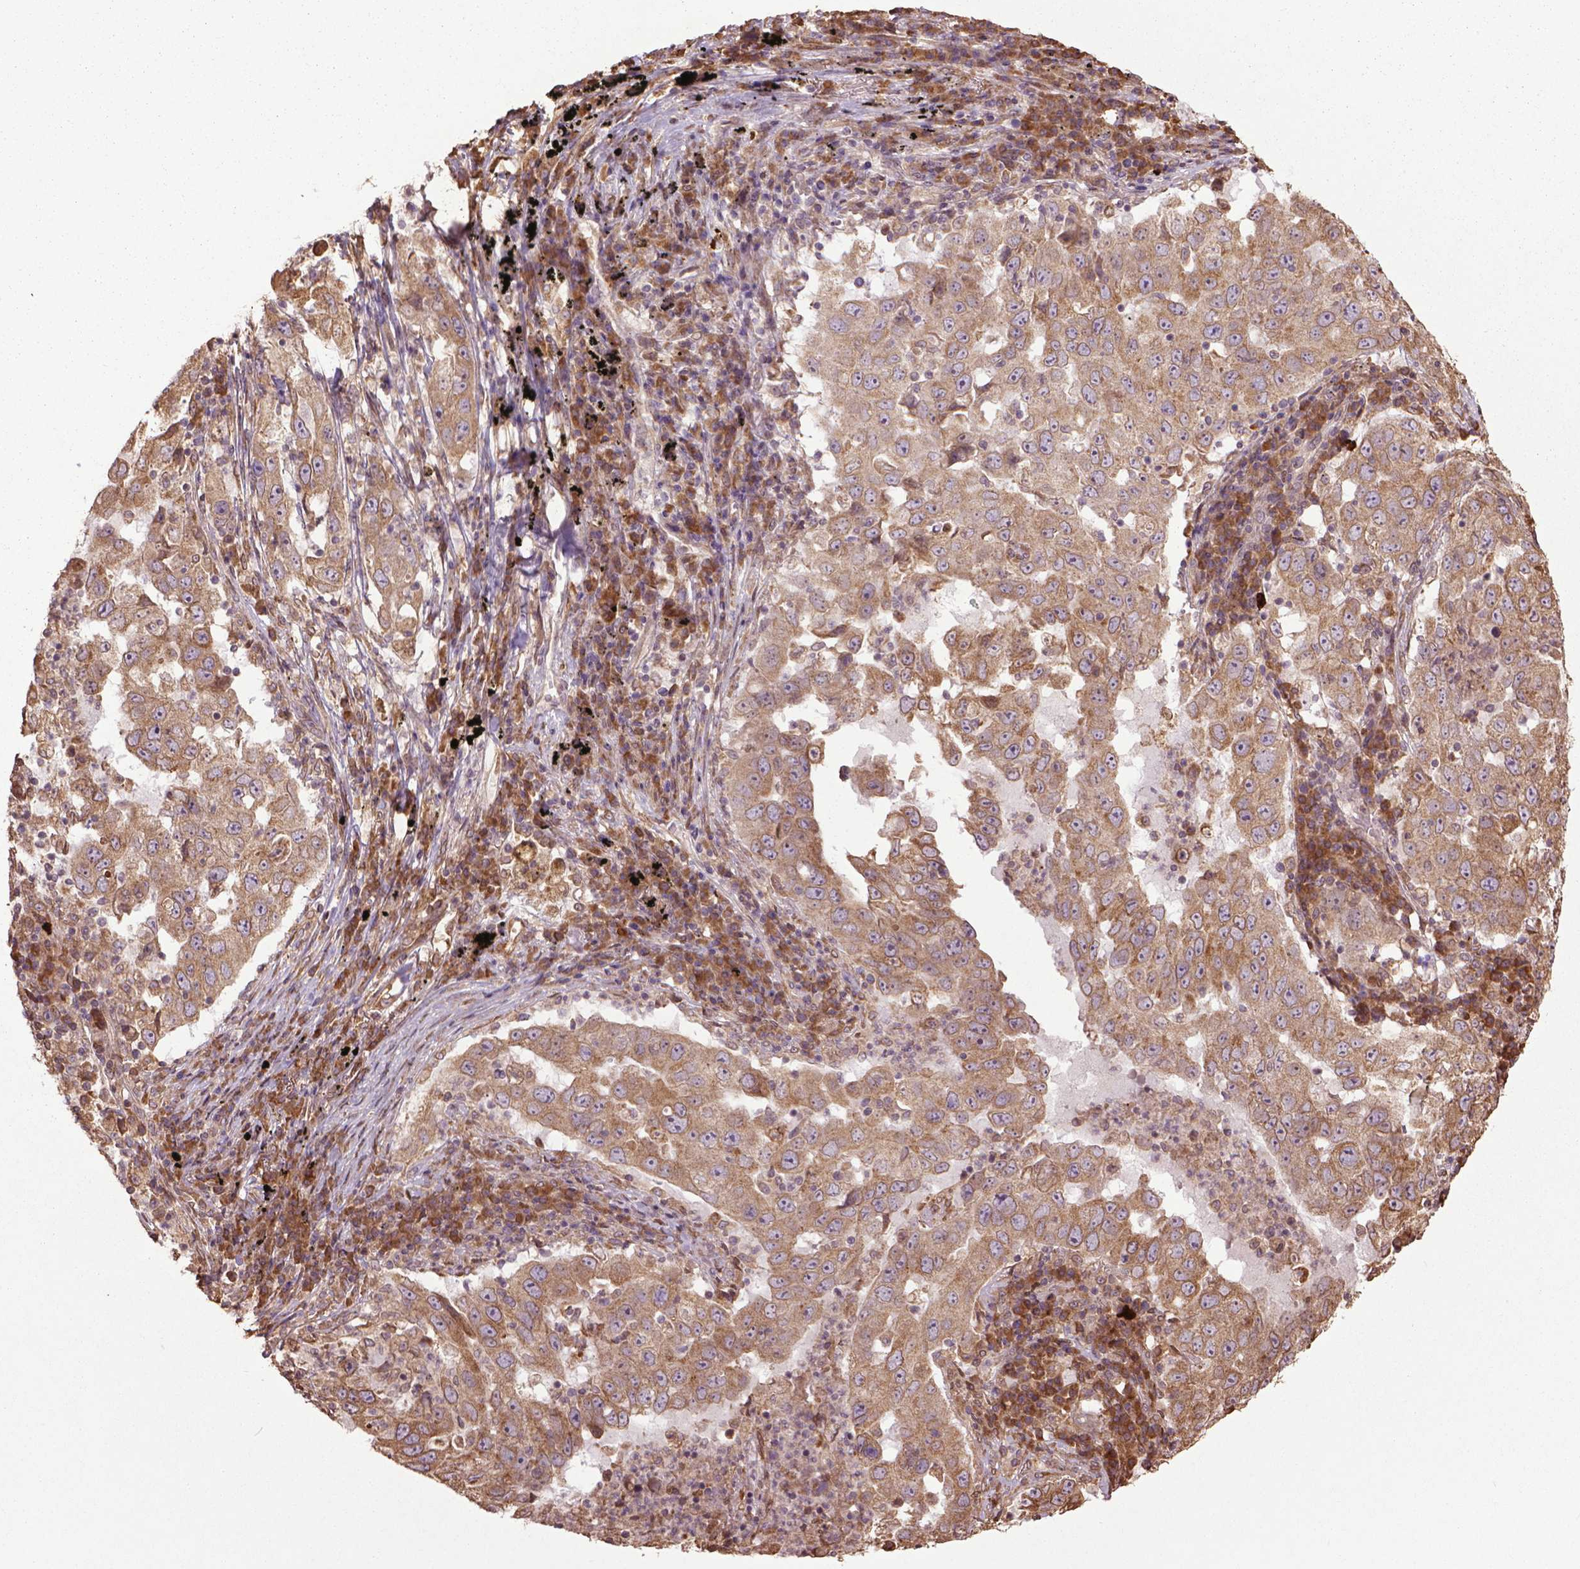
{"staining": {"intensity": "moderate", "quantity": ">75%", "location": "cytoplasmic/membranous"}, "tissue": "lung cancer", "cell_type": "Tumor cells", "image_type": "cancer", "snomed": [{"axis": "morphology", "description": "Adenocarcinoma, NOS"}, {"axis": "topography", "description": "Lung"}], "caption": "High-magnification brightfield microscopy of lung adenocarcinoma stained with DAB (brown) and counterstained with hematoxylin (blue). tumor cells exhibit moderate cytoplasmic/membranous staining is present in approximately>75% of cells.", "gene": "GAS1", "patient": {"sex": "male", "age": 73}}